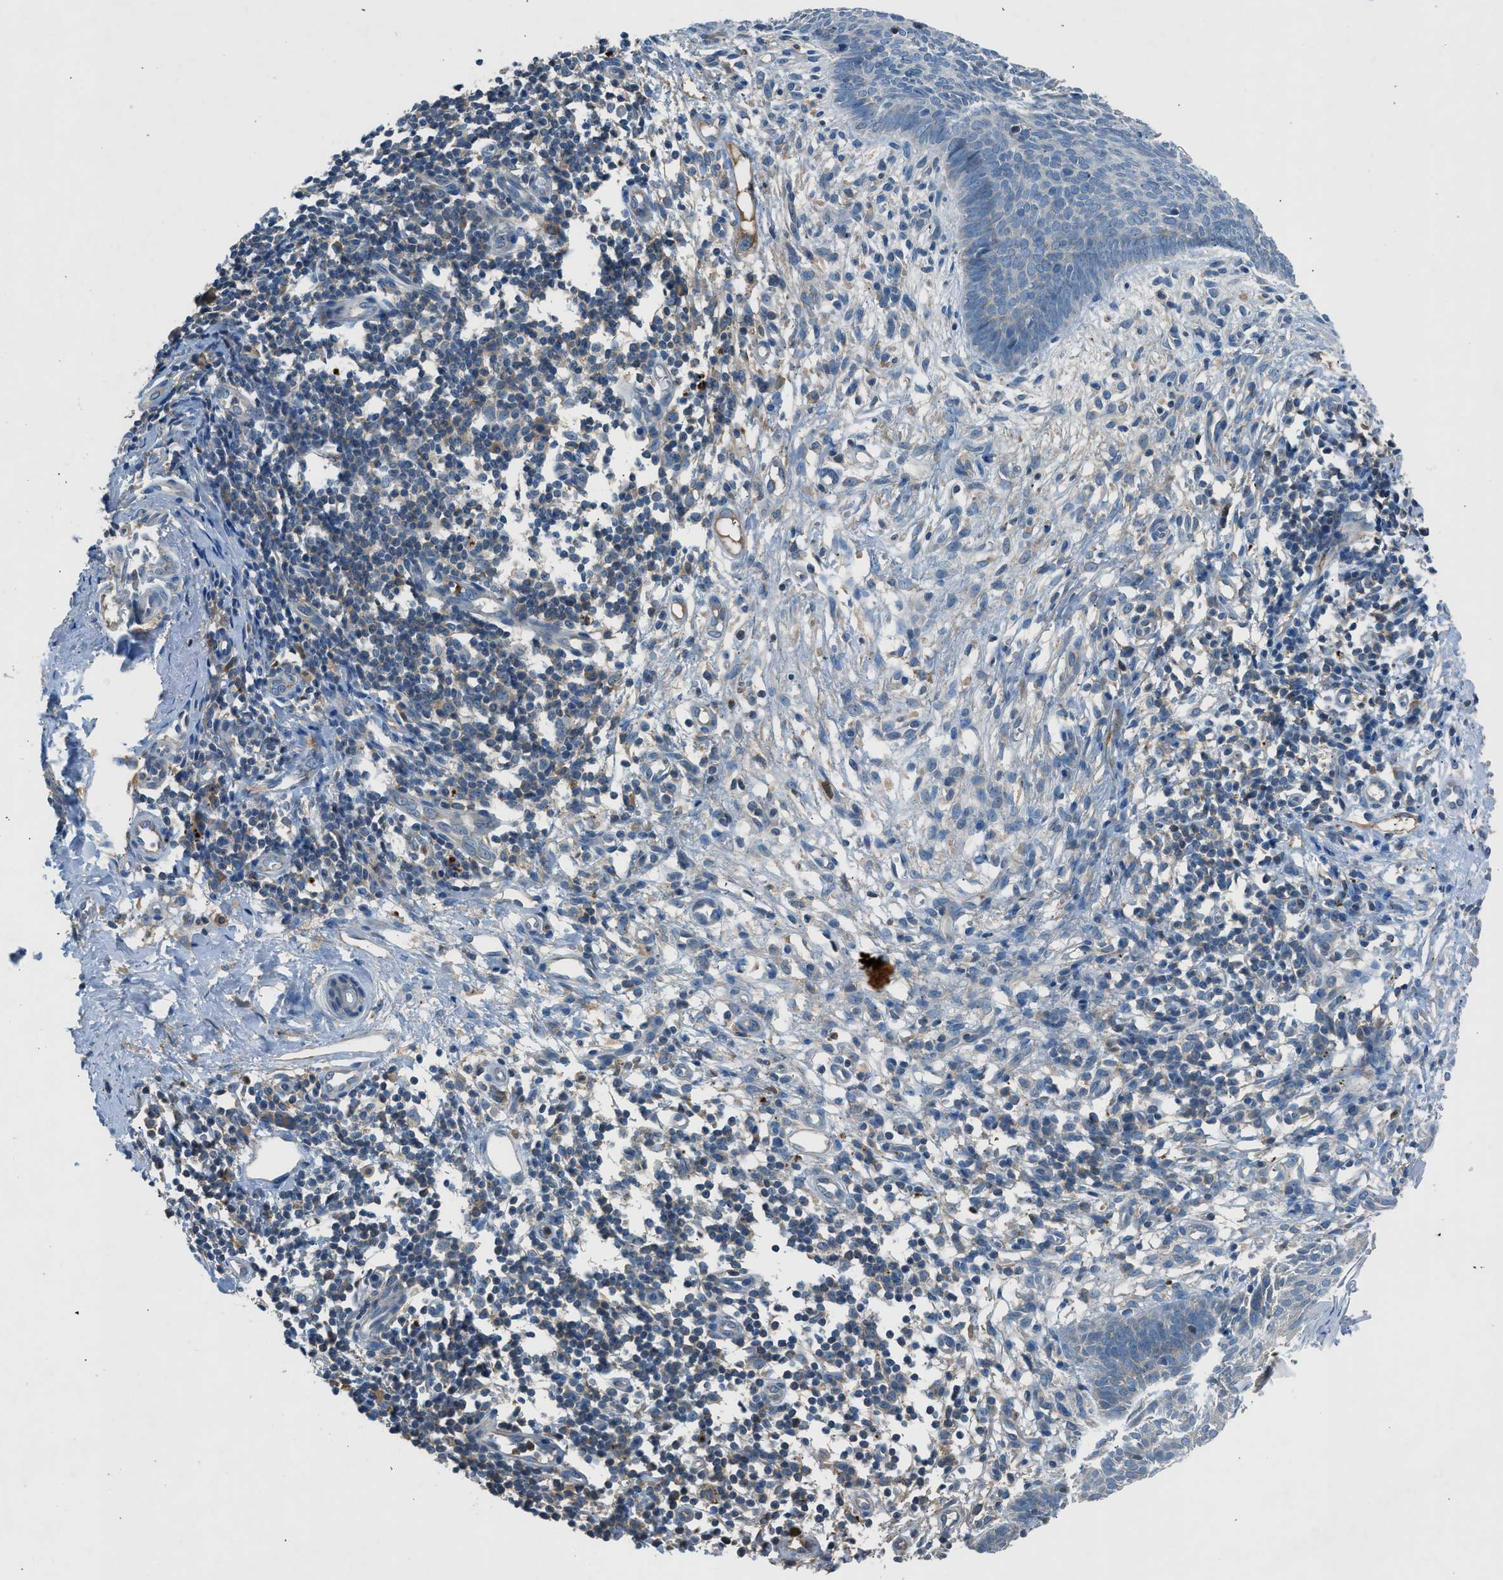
{"staining": {"intensity": "negative", "quantity": "none", "location": "none"}, "tissue": "skin cancer", "cell_type": "Tumor cells", "image_type": "cancer", "snomed": [{"axis": "morphology", "description": "Basal cell carcinoma"}, {"axis": "topography", "description": "Skin"}], "caption": "Micrograph shows no protein expression in tumor cells of skin basal cell carcinoma tissue. Brightfield microscopy of immunohistochemistry stained with DAB (brown) and hematoxylin (blue), captured at high magnification.", "gene": "BMP1", "patient": {"sex": "male", "age": 60}}